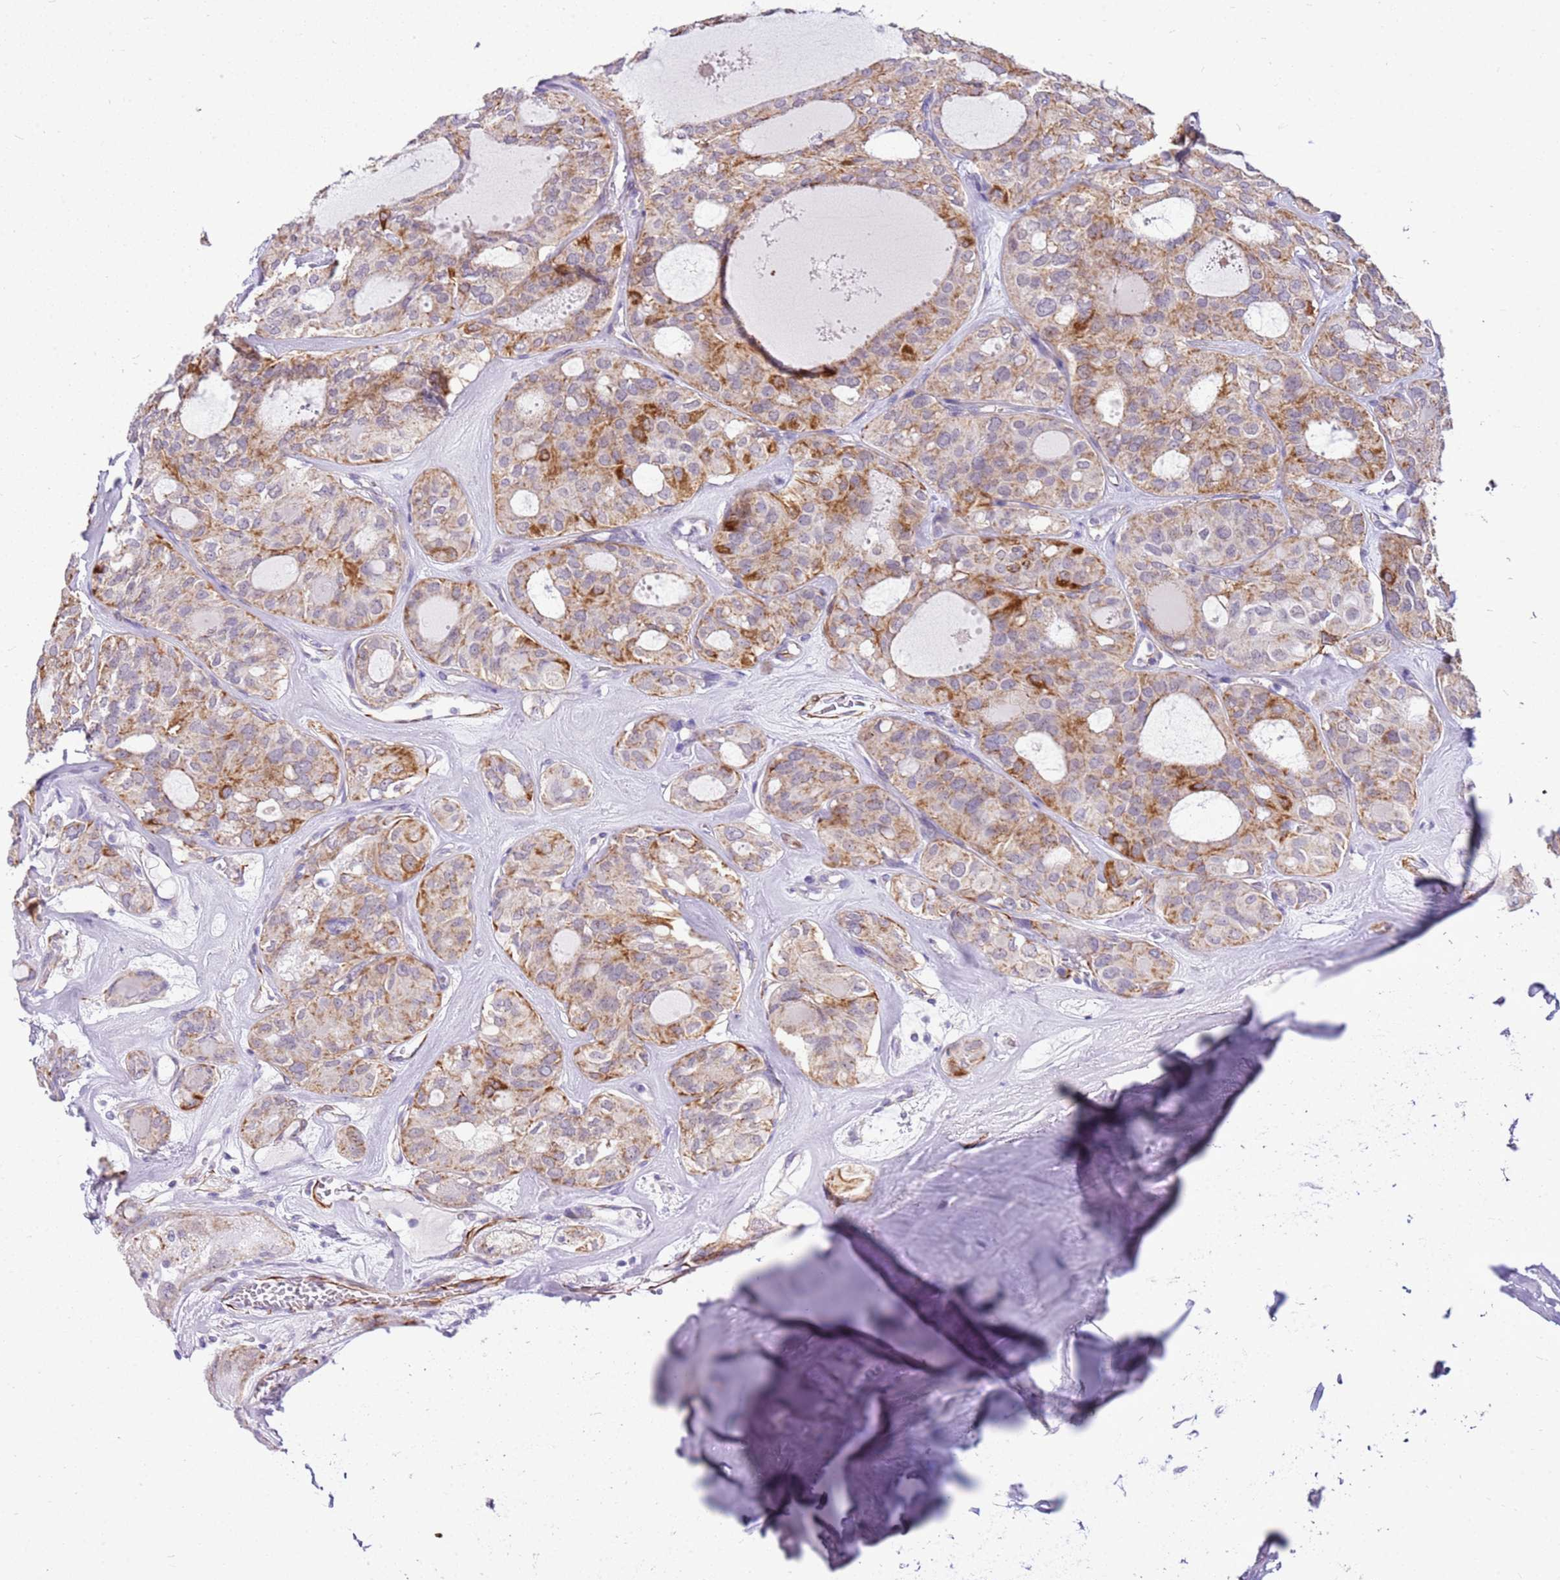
{"staining": {"intensity": "moderate", "quantity": "<25%", "location": "cytoplasmic/membranous"}, "tissue": "thyroid cancer", "cell_type": "Tumor cells", "image_type": "cancer", "snomed": [{"axis": "morphology", "description": "Follicular adenoma carcinoma, NOS"}, {"axis": "topography", "description": "Thyroid gland"}], "caption": "This is a photomicrograph of IHC staining of thyroid cancer (follicular adenoma carcinoma), which shows moderate expression in the cytoplasmic/membranous of tumor cells.", "gene": "SMIM4", "patient": {"sex": "male", "age": 75}}